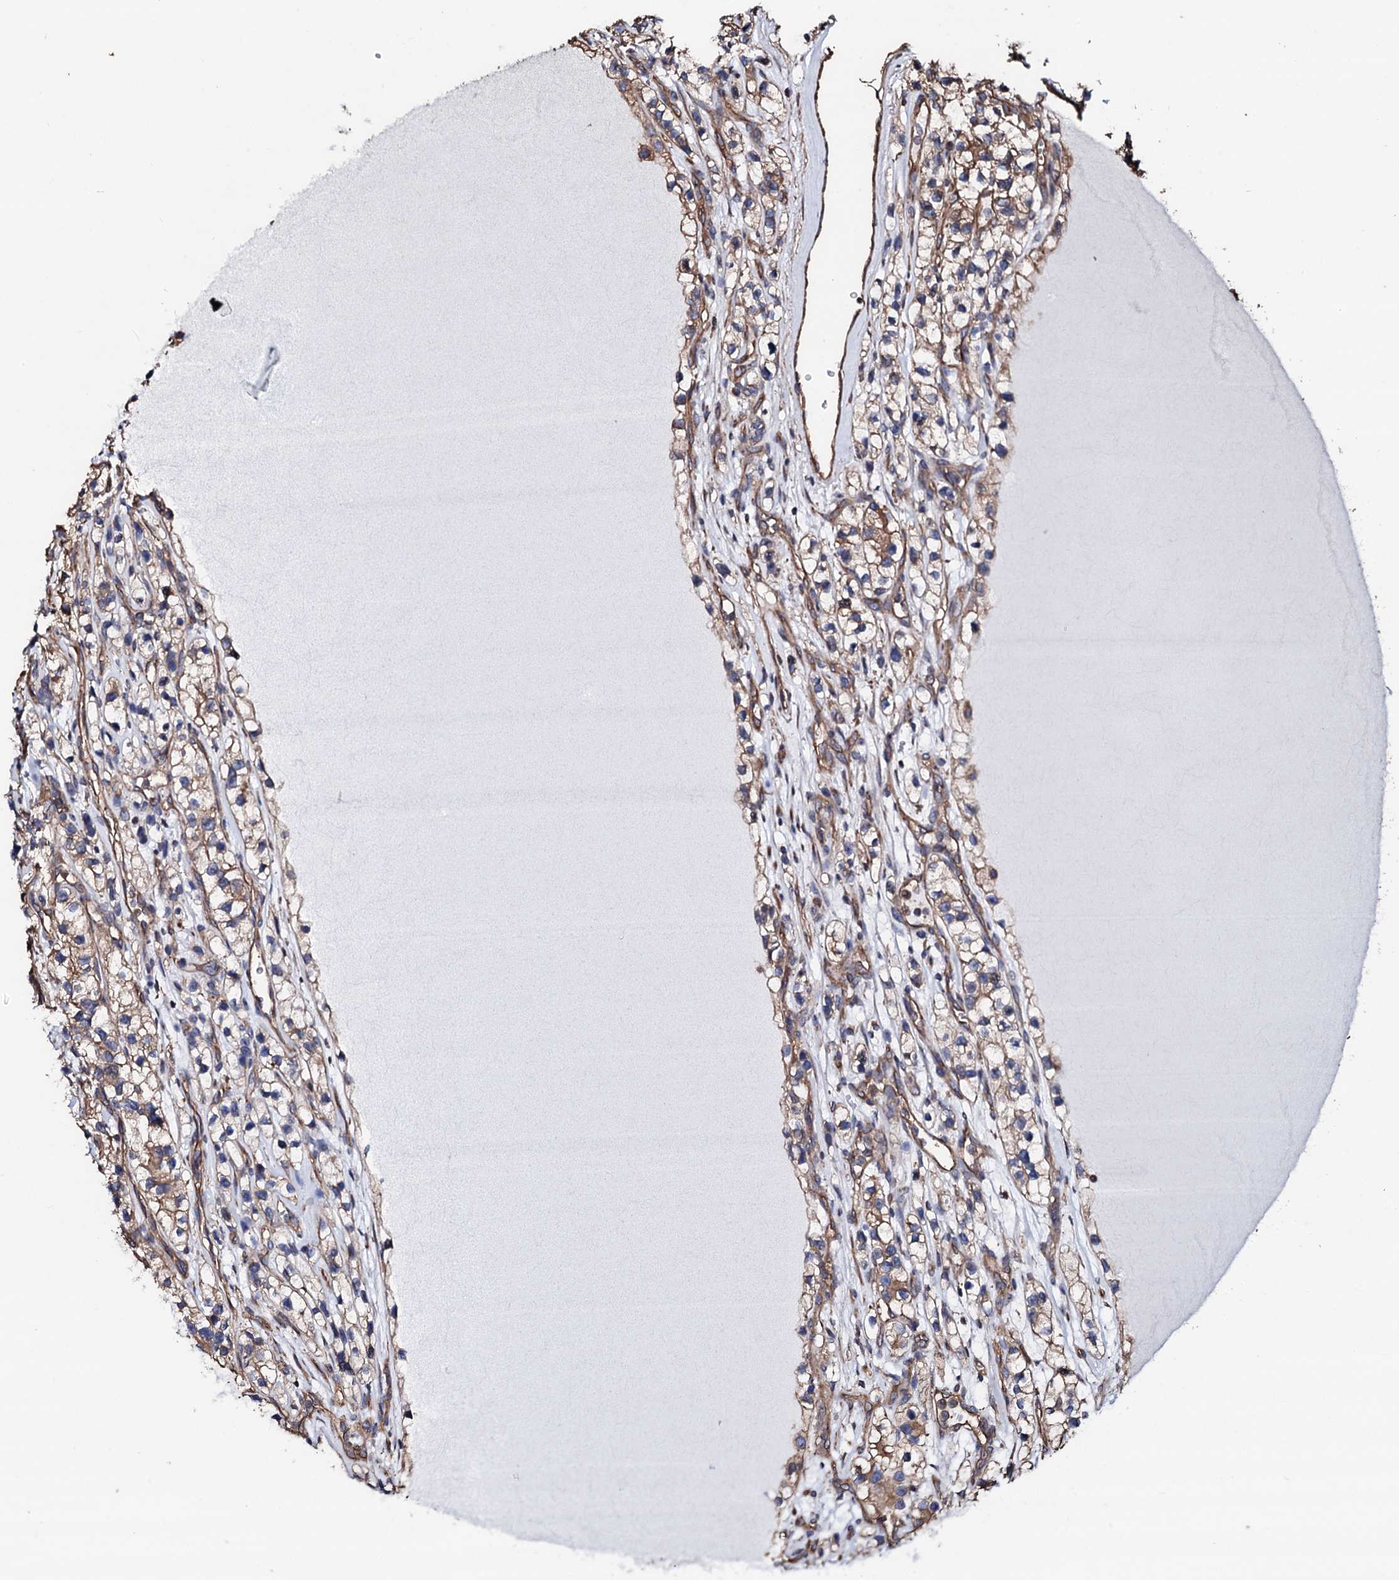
{"staining": {"intensity": "weak", "quantity": "<25%", "location": "cytoplasmic/membranous"}, "tissue": "renal cancer", "cell_type": "Tumor cells", "image_type": "cancer", "snomed": [{"axis": "morphology", "description": "Adenocarcinoma, NOS"}, {"axis": "topography", "description": "Kidney"}], "caption": "Protein analysis of renal adenocarcinoma shows no significant expression in tumor cells.", "gene": "CKAP5", "patient": {"sex": "female", "age": 57}}